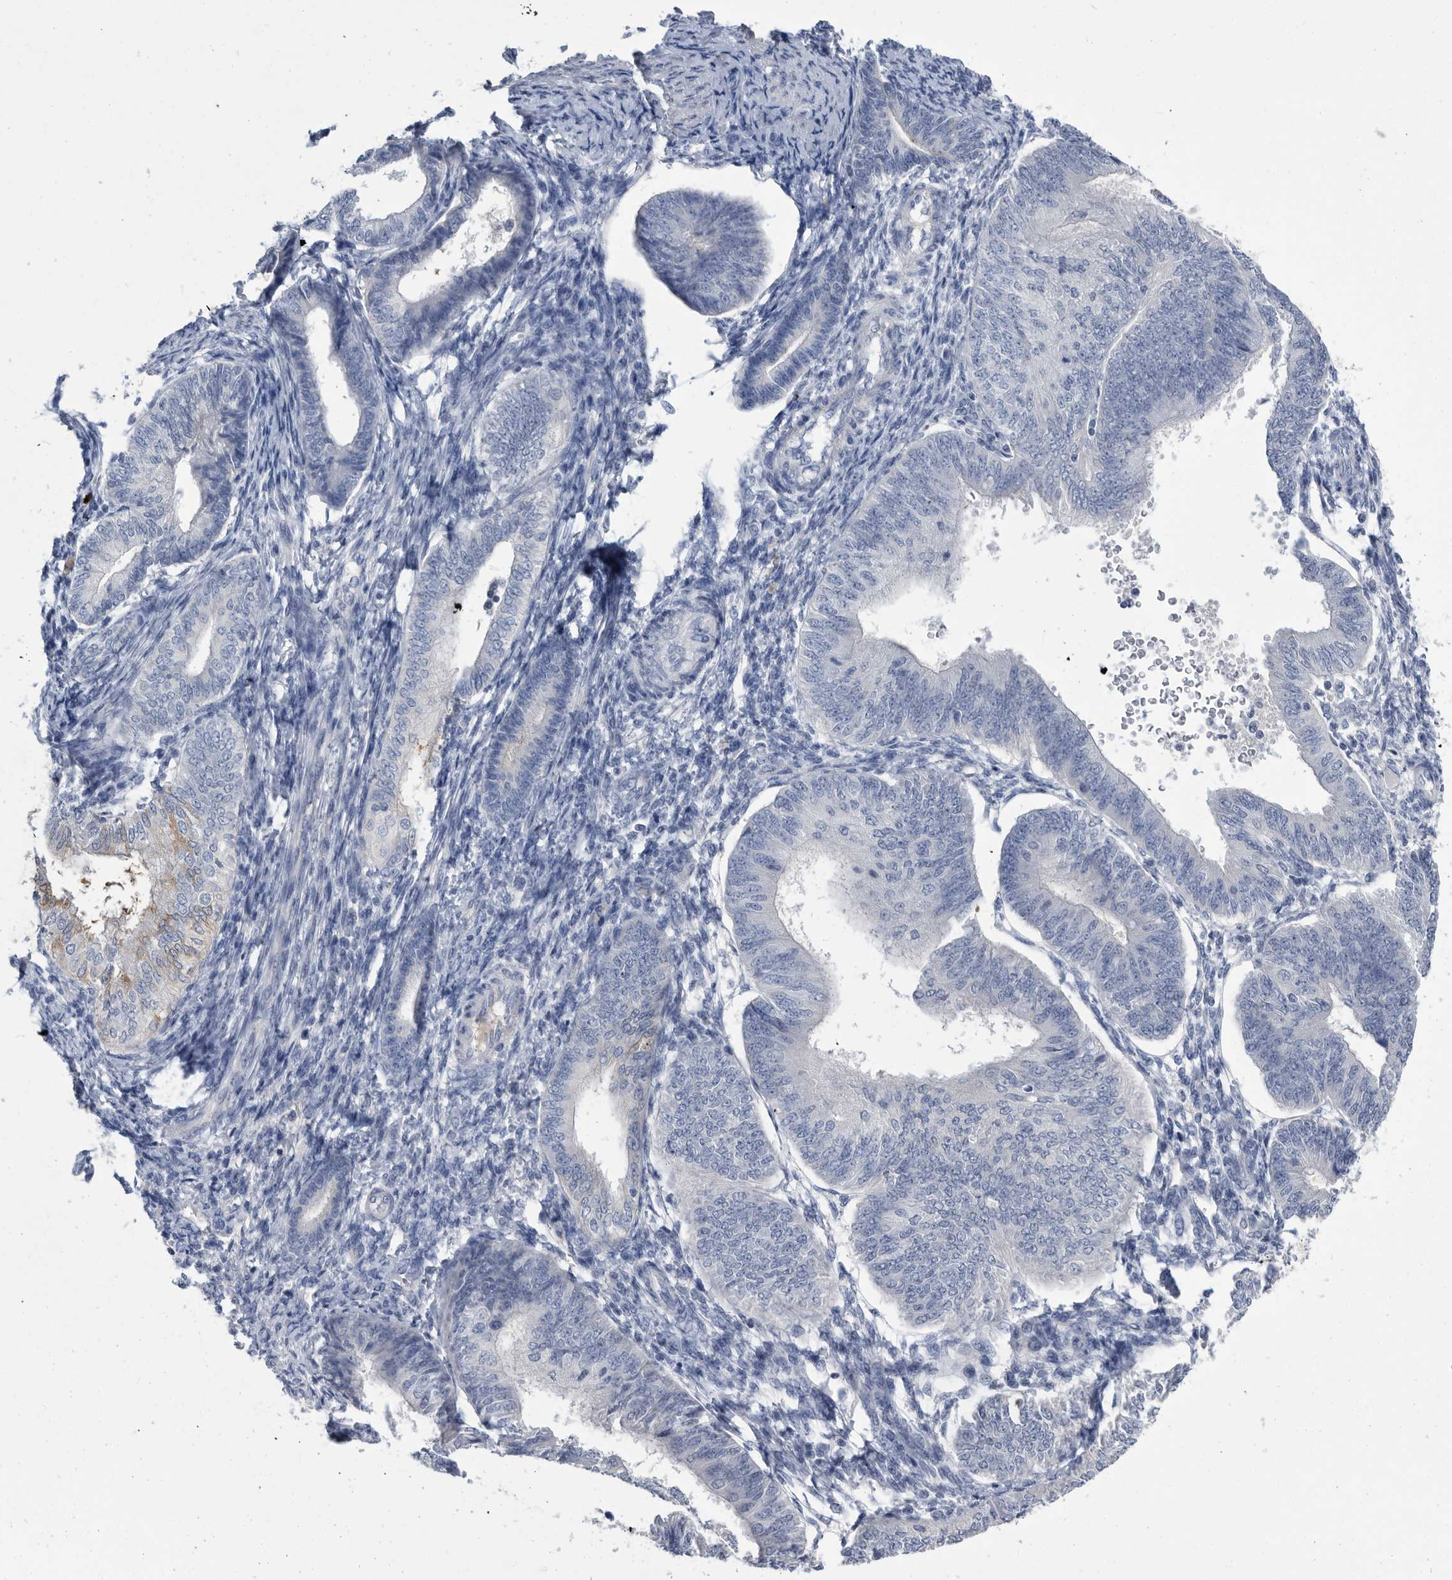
{"staining": {"intensity": "negative", "quantity": "none", "location": "none"}, "tissue": "endometrial cancer", "cell_type": "Tumor cells", "image_type": "cancer", "snomed": [{"axis": "morphology", "description": "Adenocarcinoma, NOS"}, {"axis": "topography", "description": "Endometrium"}], "caption": "A histopathology image of endometrial adenocarcinoma stained for a protein shows no brown staining in tumor cells. (Brightfield microscopy of DAB (3,3'-diaminobenzidine) immunohistochemistry (IHC) at high magnification).", "gene": "BTBD6", "patient": {"sex": "female", "age": 58}}